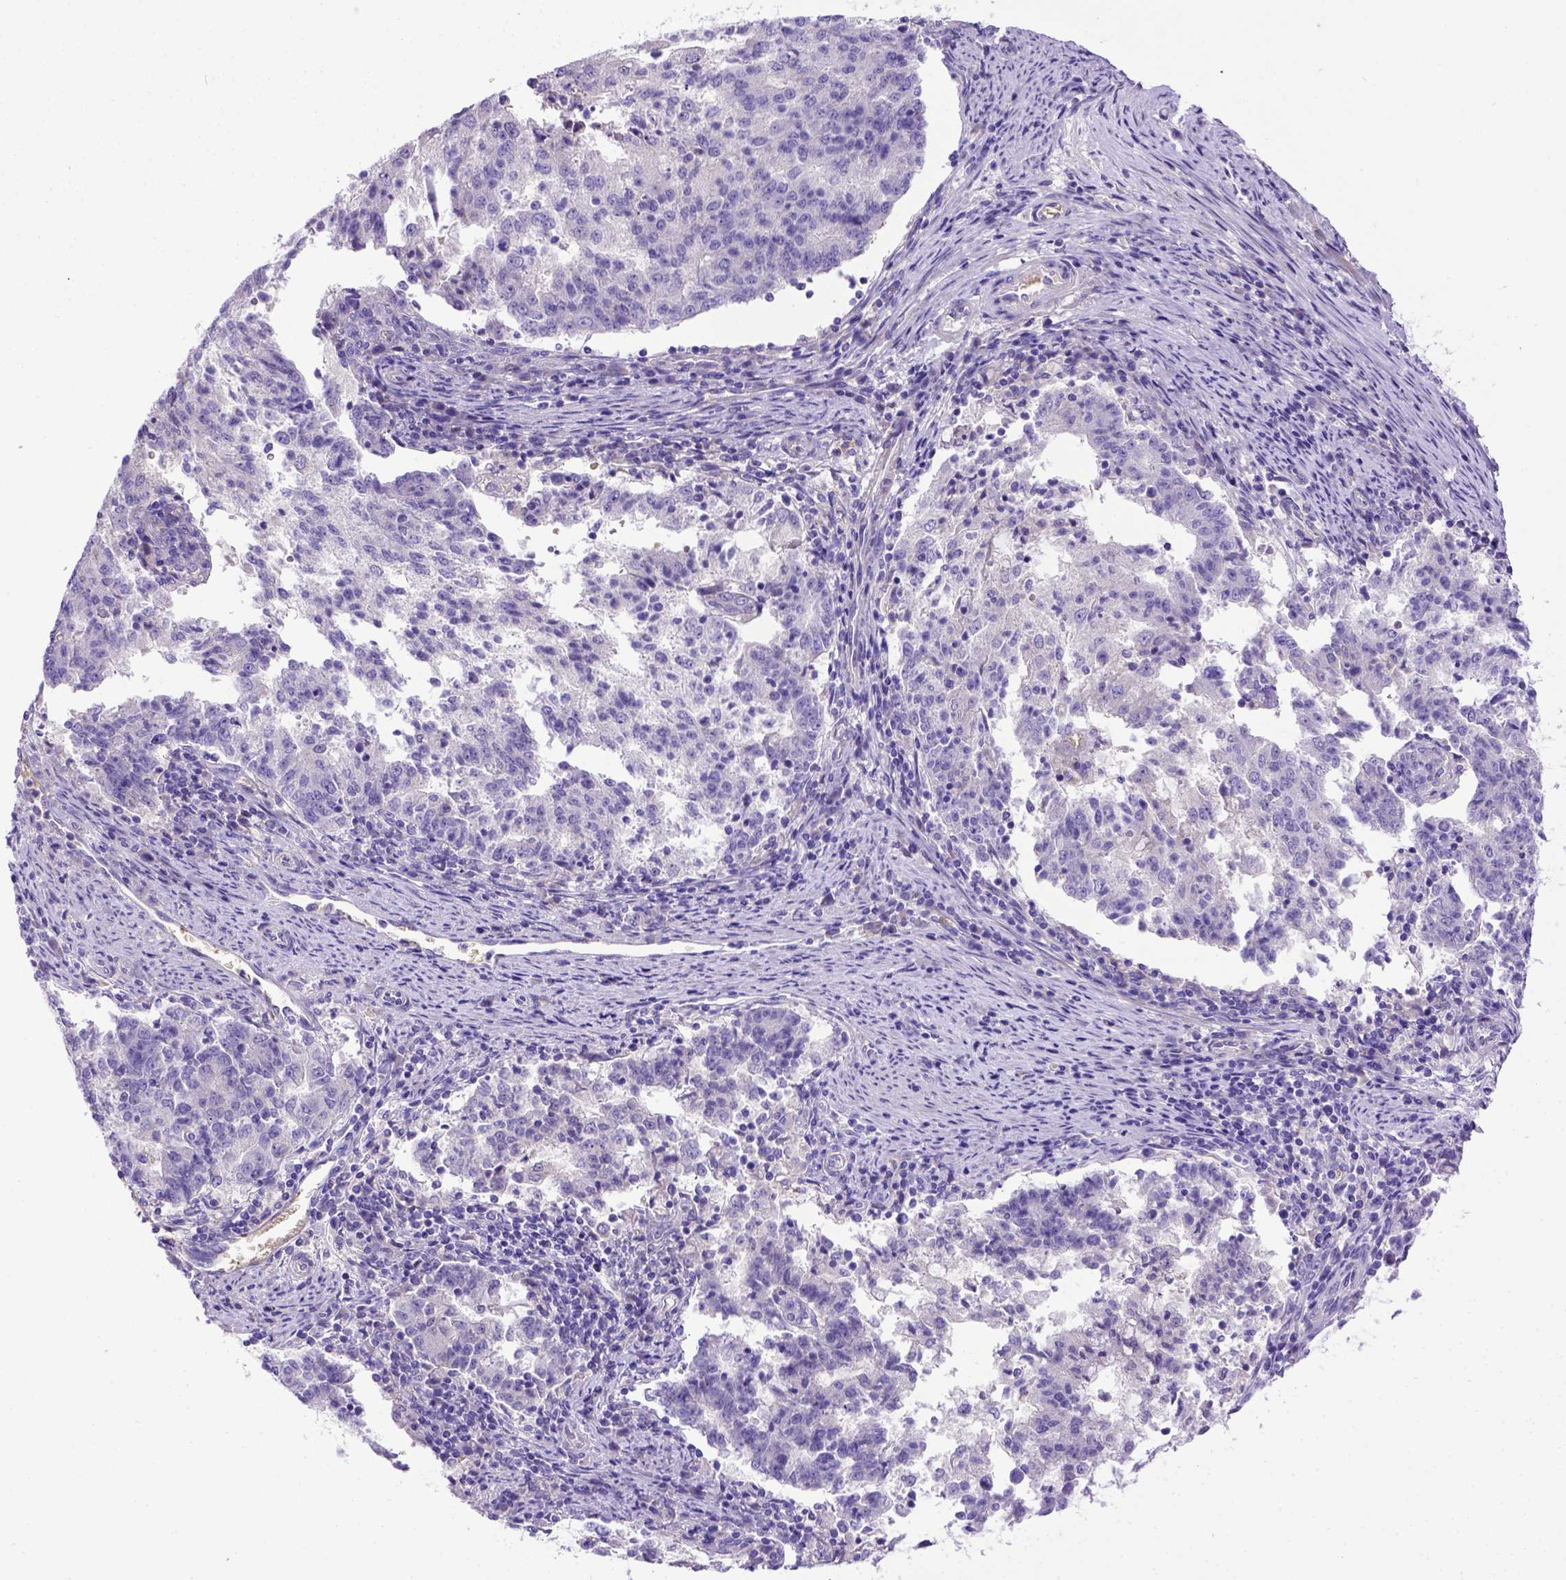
{"staining": {"intensity": "negative", "quantity": "none", "location": "none"}, "tissue": "endometrial cancer", "cell_type": "Tumor cells", "image_type": "cancer", "snomed": [{"axis": "morphology", "description": "Adenocarcinoma, NOS"}, {"axis": "topography", "description": "Endometrium"}], "caption": "DAB immunohistochemical staining of human adenocarcinoma (endometrial) reveals no significant positivity in tumor cells.", "gene": "ADAM12", "patient": {"sex": "female", "age": 82}}